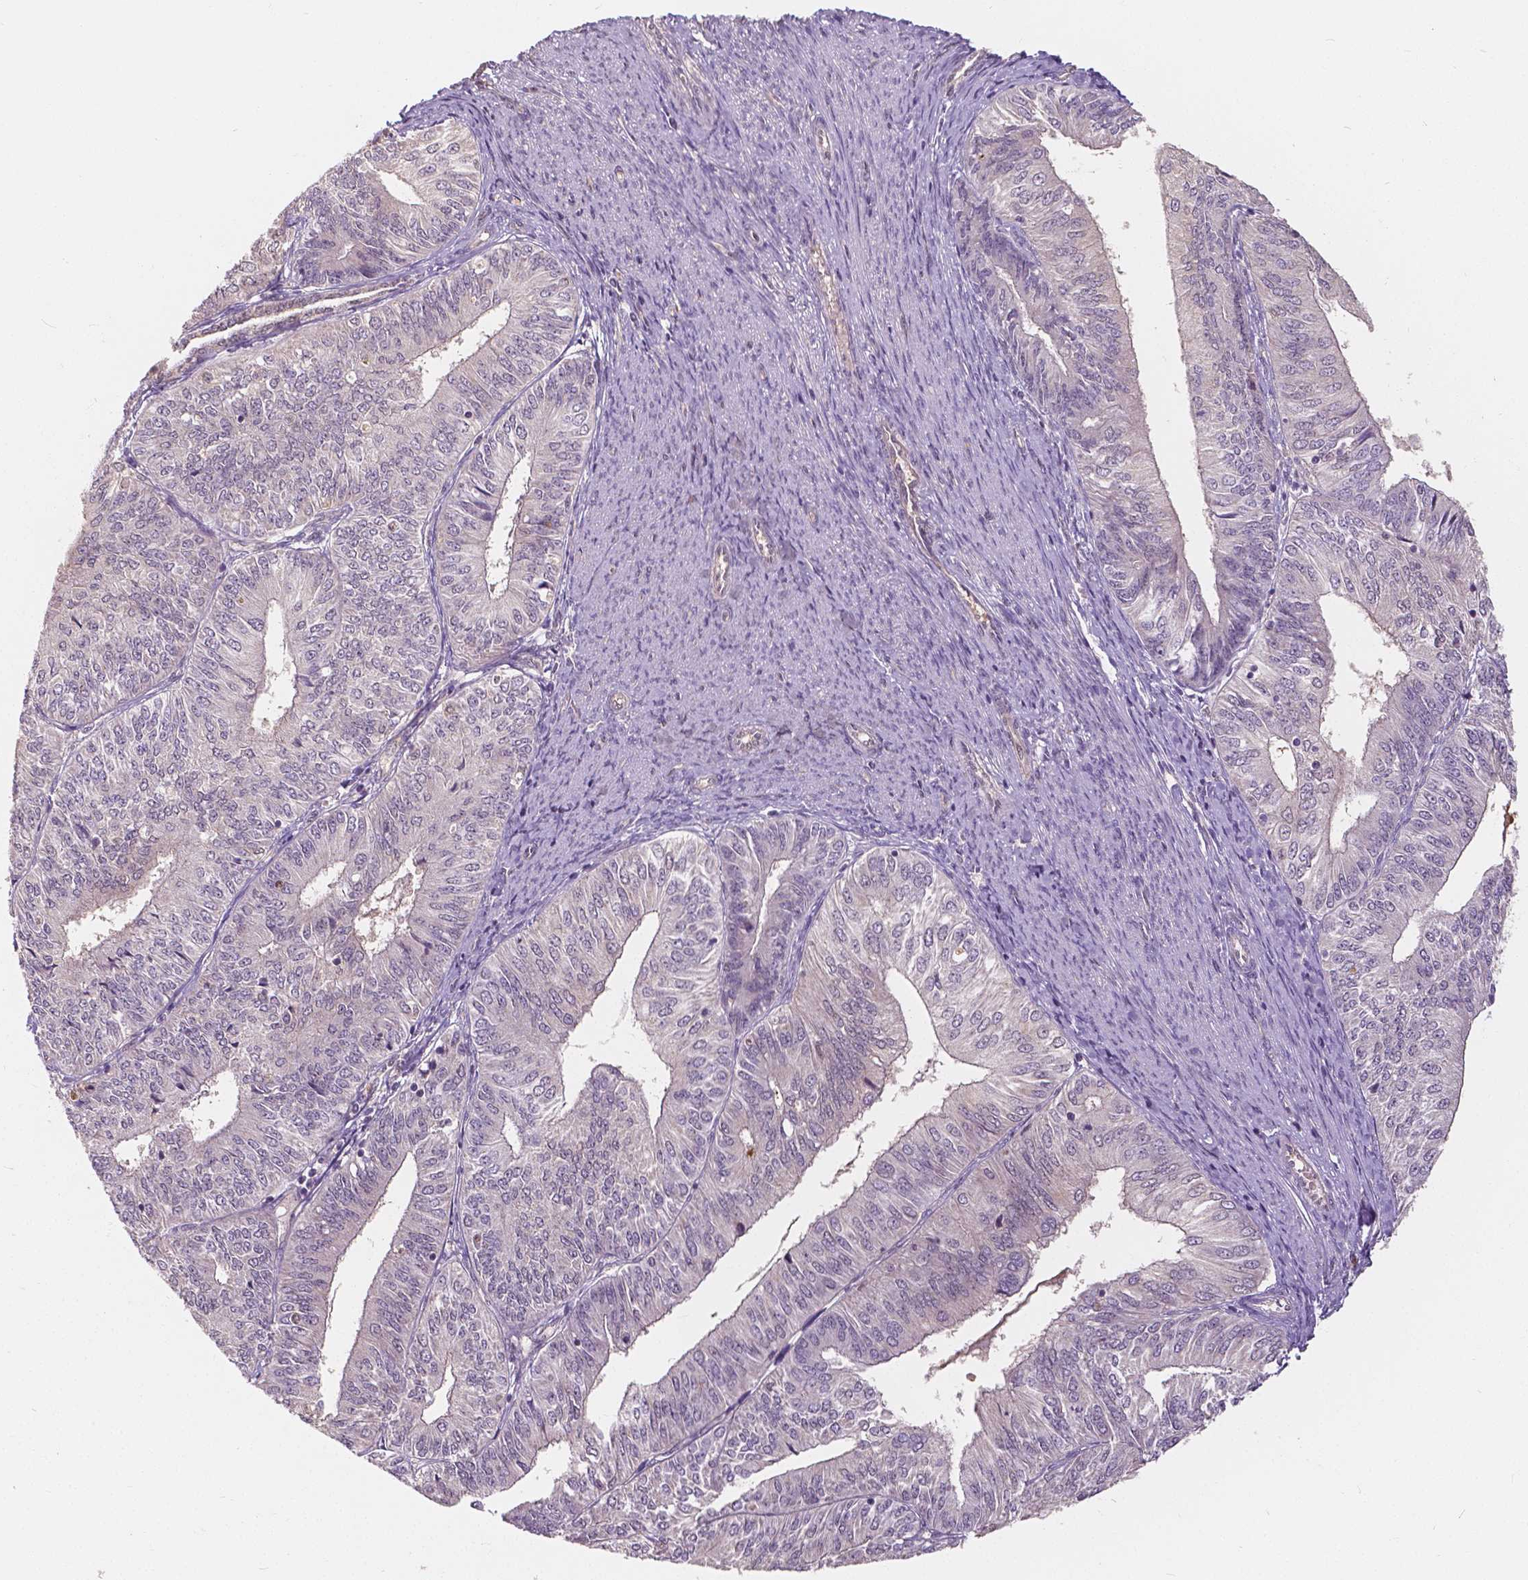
{"staining": {"intensity": "negative", "quantity": "none", "location": "none"}, "tissue": "endometrial cancer", "cell_type": "Tumor cells", "image_type": "cancer", "snomed": [{"axis": "morphology", "description": "Adenocarcinoma, NOS"}, {"axis": "topography", "description": "Endometrium"}], "caption": "This is an immunohistochemistry photomicrograph of adenocarcinoma (endometrial). There is no expression in tumor cells.", "gene": "NAPRT", "patient": {"sex": "female", "age": 58}}